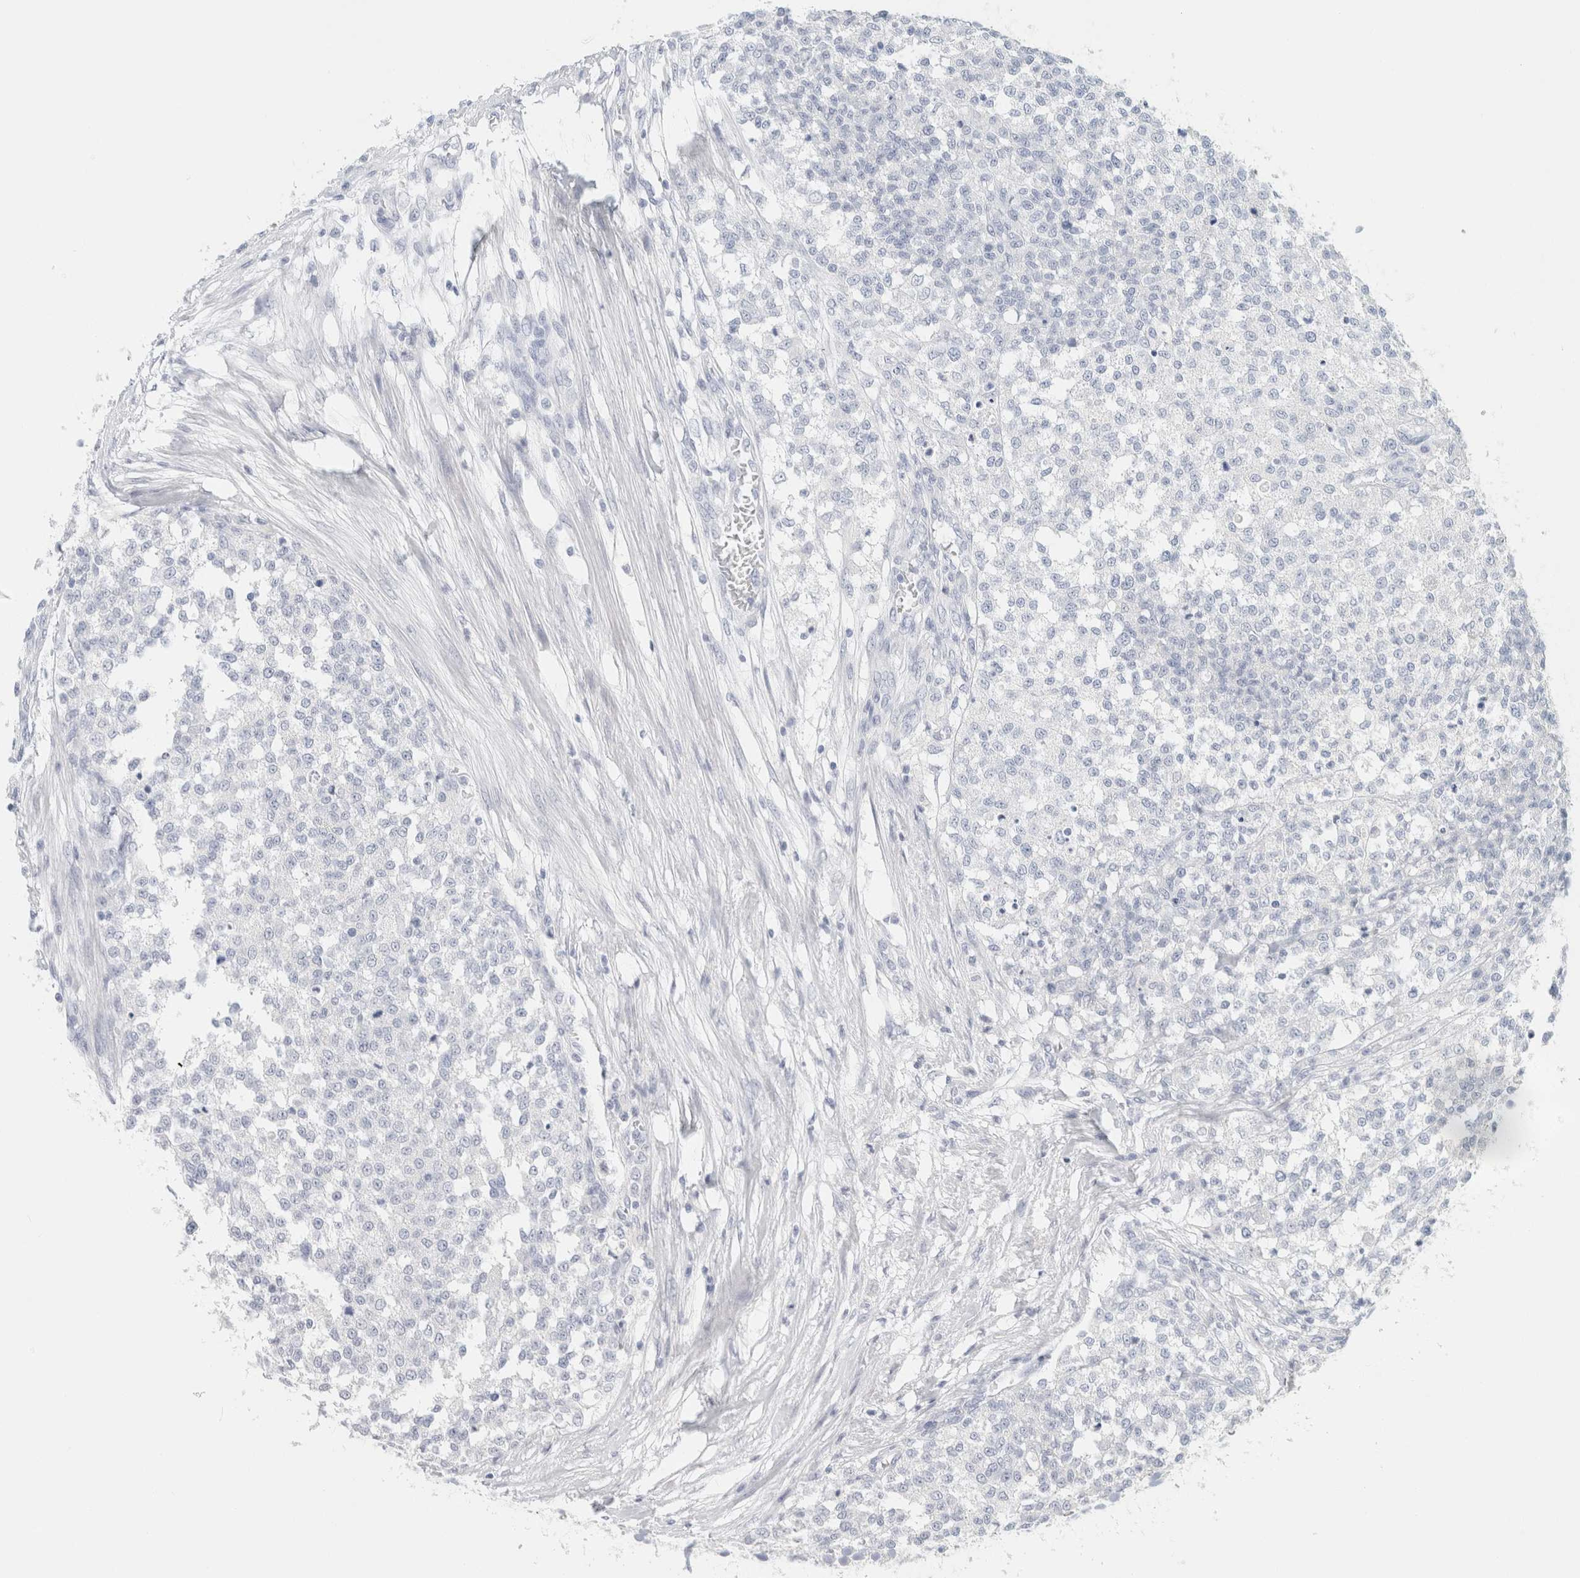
{"staining": {"intensity": "negative", "quantity": "none", "location": "none"}, "tissue": "testis cancer", "cell_type": "Tumor cells", "image_type": "cancer", "snomed": [{"axis": "morphology", "description": "Seminoma, NOS"}, {"axis": "topography", "description": "Testis"}], "caption": "Testis cancer was stained to show a protein in brown. There is no significant staining in tumor cells.", "gene": "NEFM", "patient": {"sex": "male", "age": 59}}